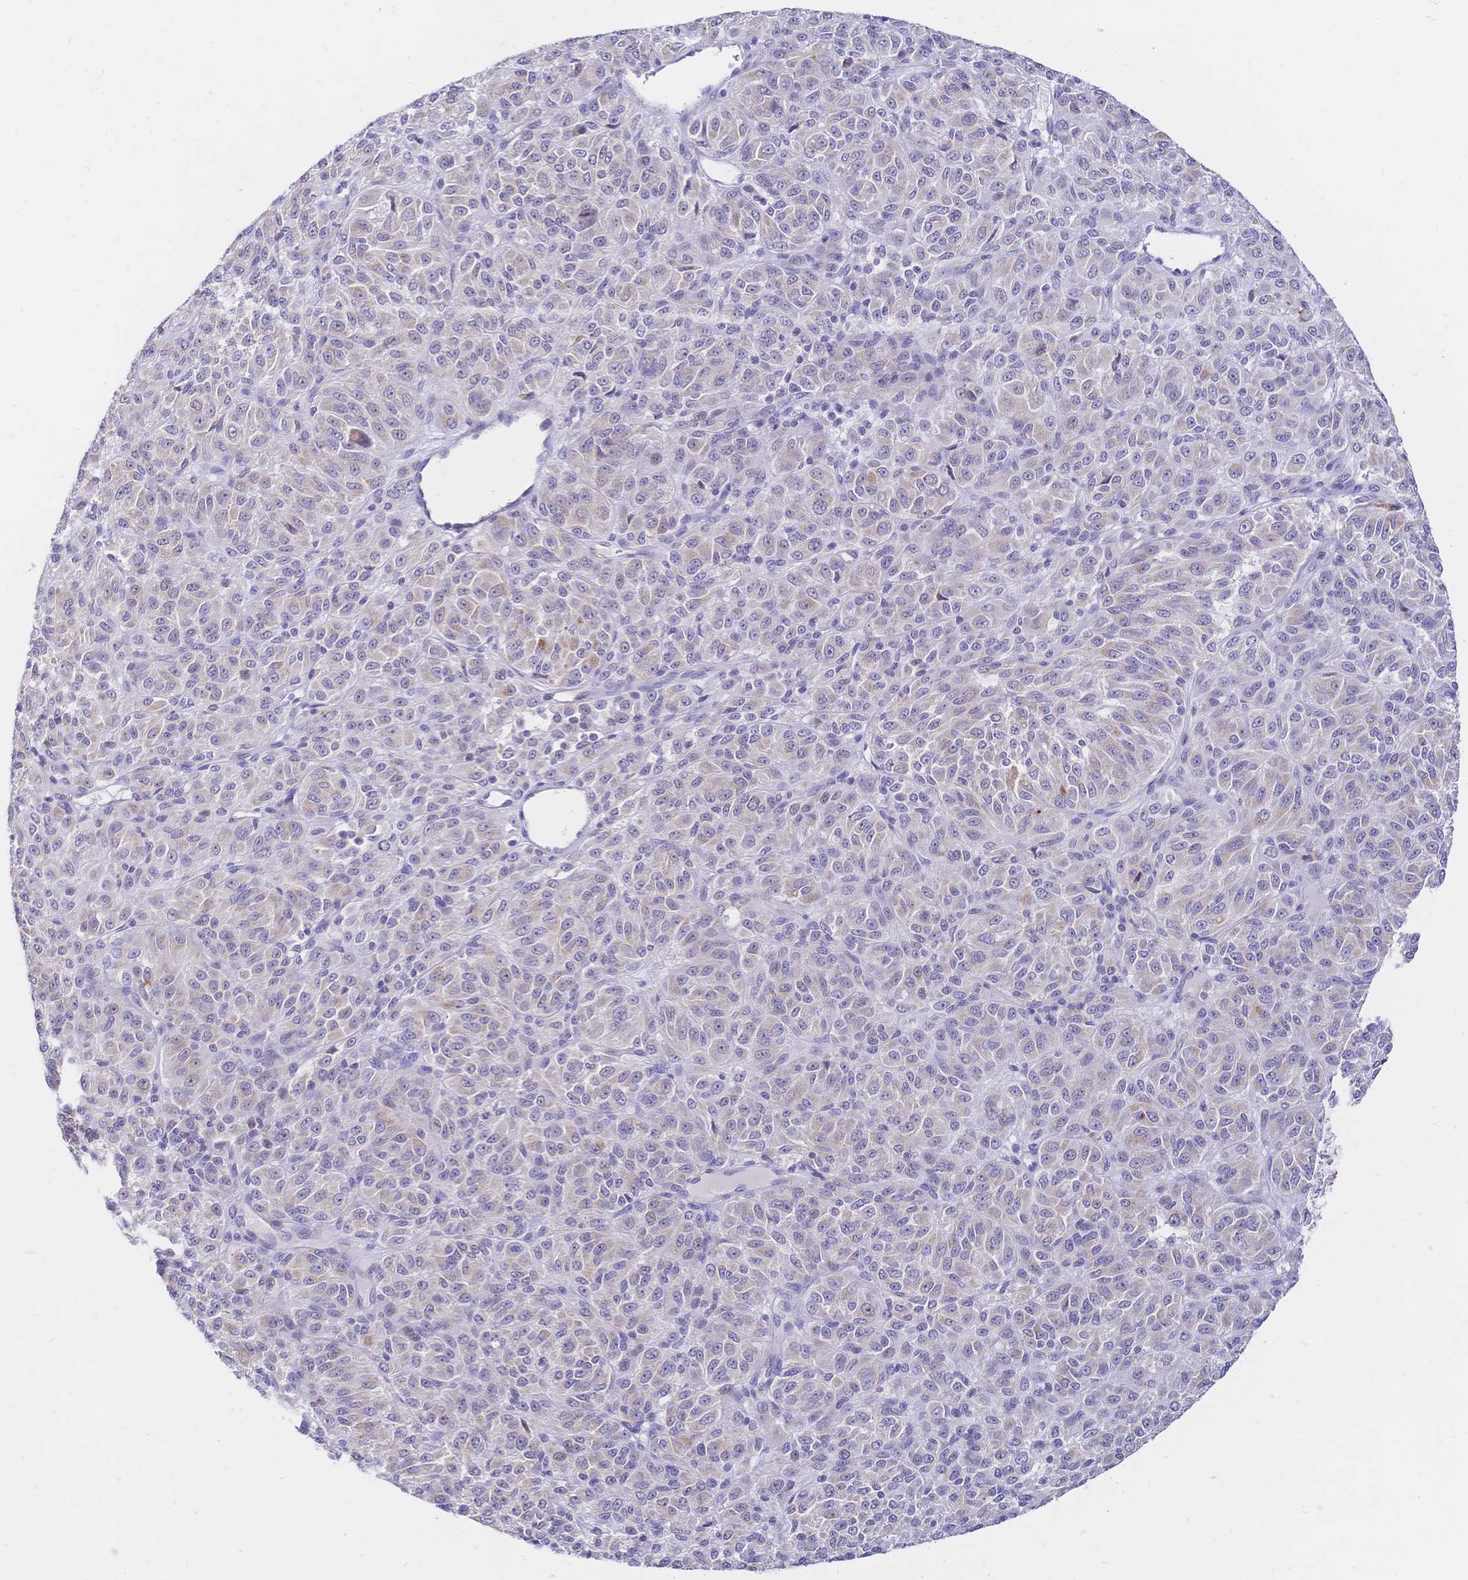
{"staining": {"intensity": "negative", "quantity": "none", "location": "none"}, "tissue": "melanoma", "cell_type": "Tumor cells", "image_type": "cancer", "snomed": [{"axis": "morphology", "description": "Malignant melanoma, Metastatic site"}, {"axis": "topography", "description": "Brain"}], "caption": "A micrograph of malignant melanoma (metastatic site) stained for a protein displays no brown staining in tumor cells.", "gene": "CLEC18B", "patient": {"sex": "female", "age": 56}}